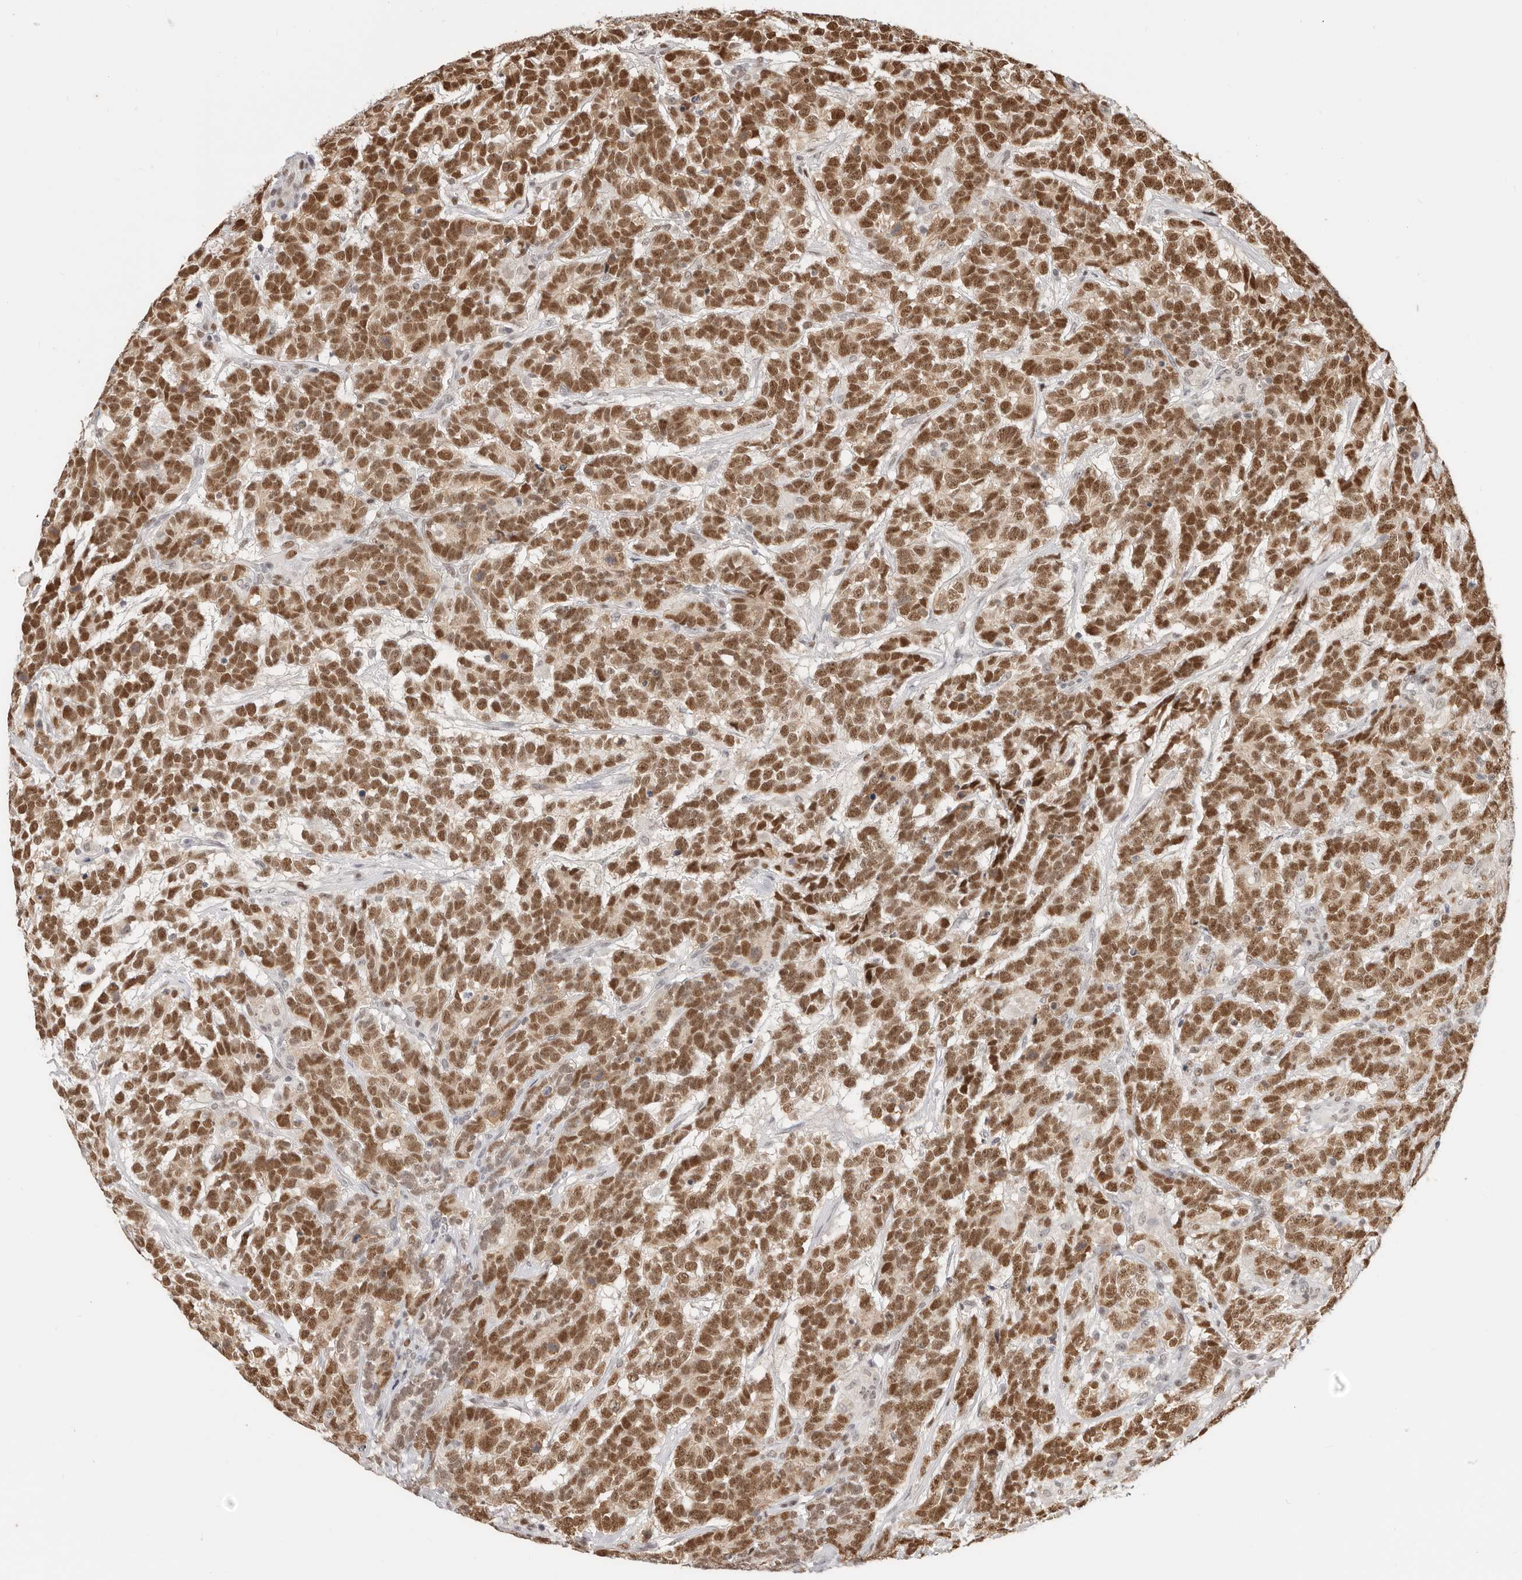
{"staining": {"intensity": "strong", "quantity": ">75%", "location": "nuclear"}, "tissue": "testis cancer", "cell_type": "Tumor cells", "image_type": "cancer", "snomed": [{"axis": "morphology", "description": "Carcinoma, Embryonal, NOS"}, {"axis": "topography", "description": "Testis"}], "caption": "Protein analysis of testis cancer tissue shows strong nuclear positivity in approximately >75% of tumor cells. The protein is shown in brown color, while the nuclei are stained blue.", "gene": "RFC2", "patient": {"sex": "male", "age": 26}}